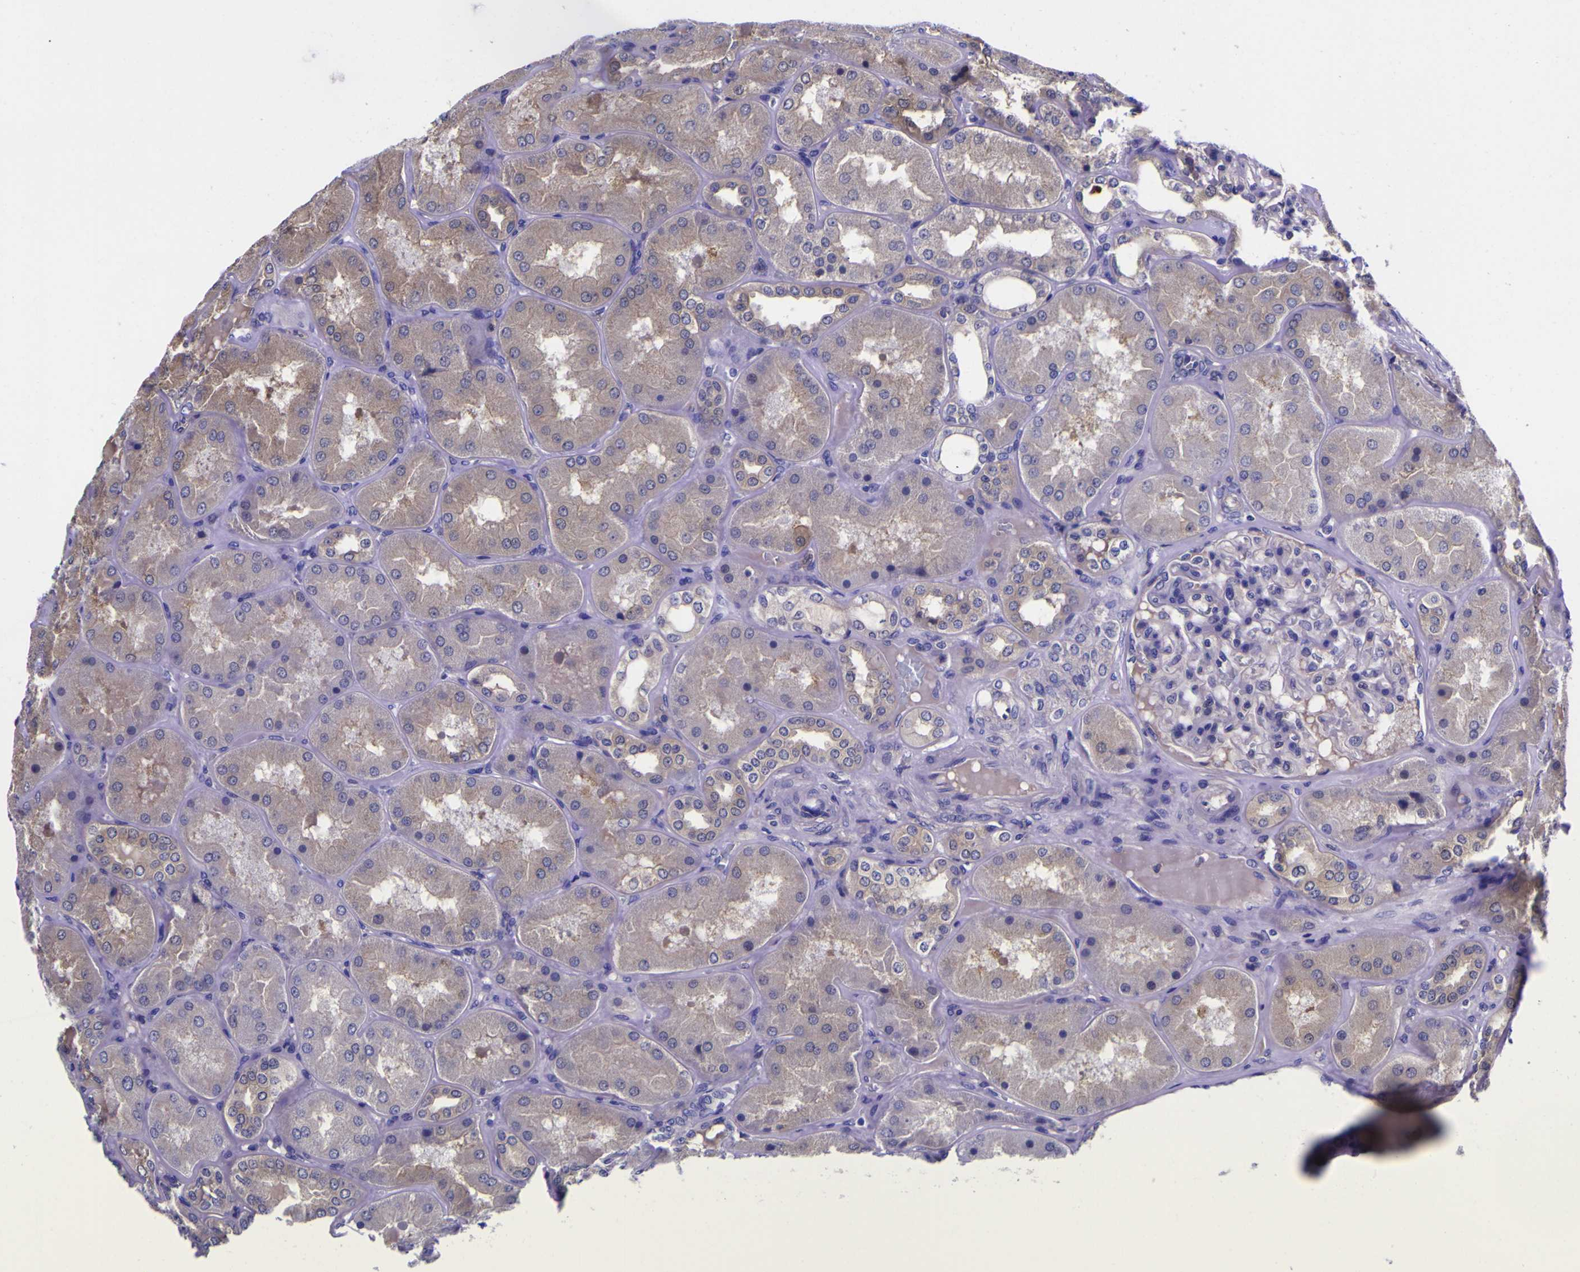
{"staining": {"intensity": "negative", "quantity": "none", "location": "none"}, "tissue": "kidney", "cell_type": "Cells in glomeruli", "image_type": "normal", "snomed": [{"axis": "morphology", "description": "Normal tissue, NOS"}, {"axis": "topography", "description": "Kidney"}], "caption": "High magnification brightfield microscopy of benign kidney stained with DAB (brown) and counterstained with hematoxylin (blue): cells in glomeruli show no significant expression.", "gene": "MAPK14", "patient": {"sex": "female", "age": 56}}